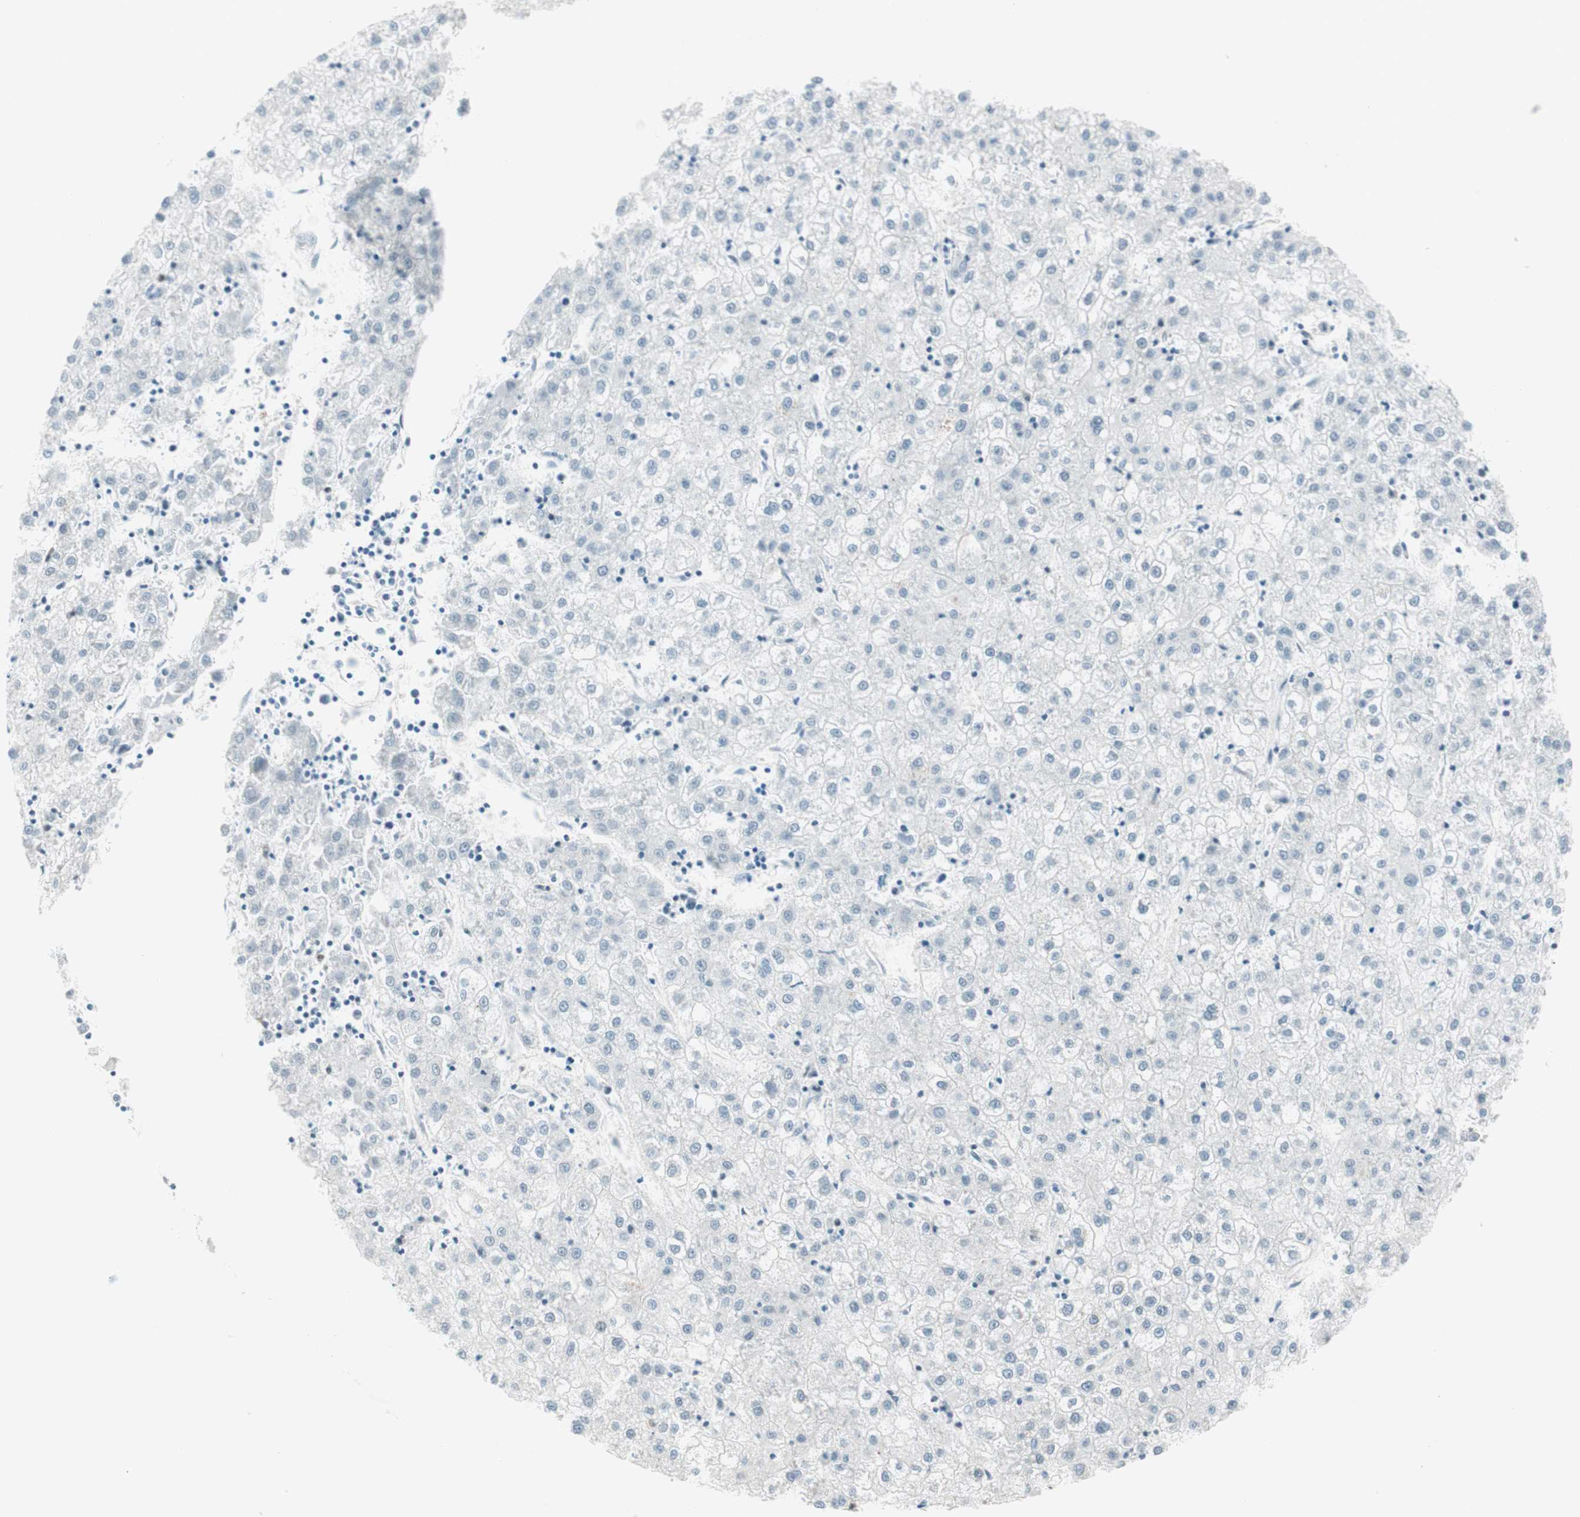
{"staining": {"intensity": "negative", "quantity": "none", "location": "none"}, "tissue": "liver cancer", "cell_type": "Tumor cells", "image_type": "cancer", "snomed": [{"axis": "morphology", "description": "Carcinoma, Hepatocellular, NOS"}, {"axis": "topography", "description": "Liver"}], "caption": "Tumor cells are negative for protein expression in human liver cancer.", "gene": "TPT1", "patient": {"sex": "male", "age": 72}}